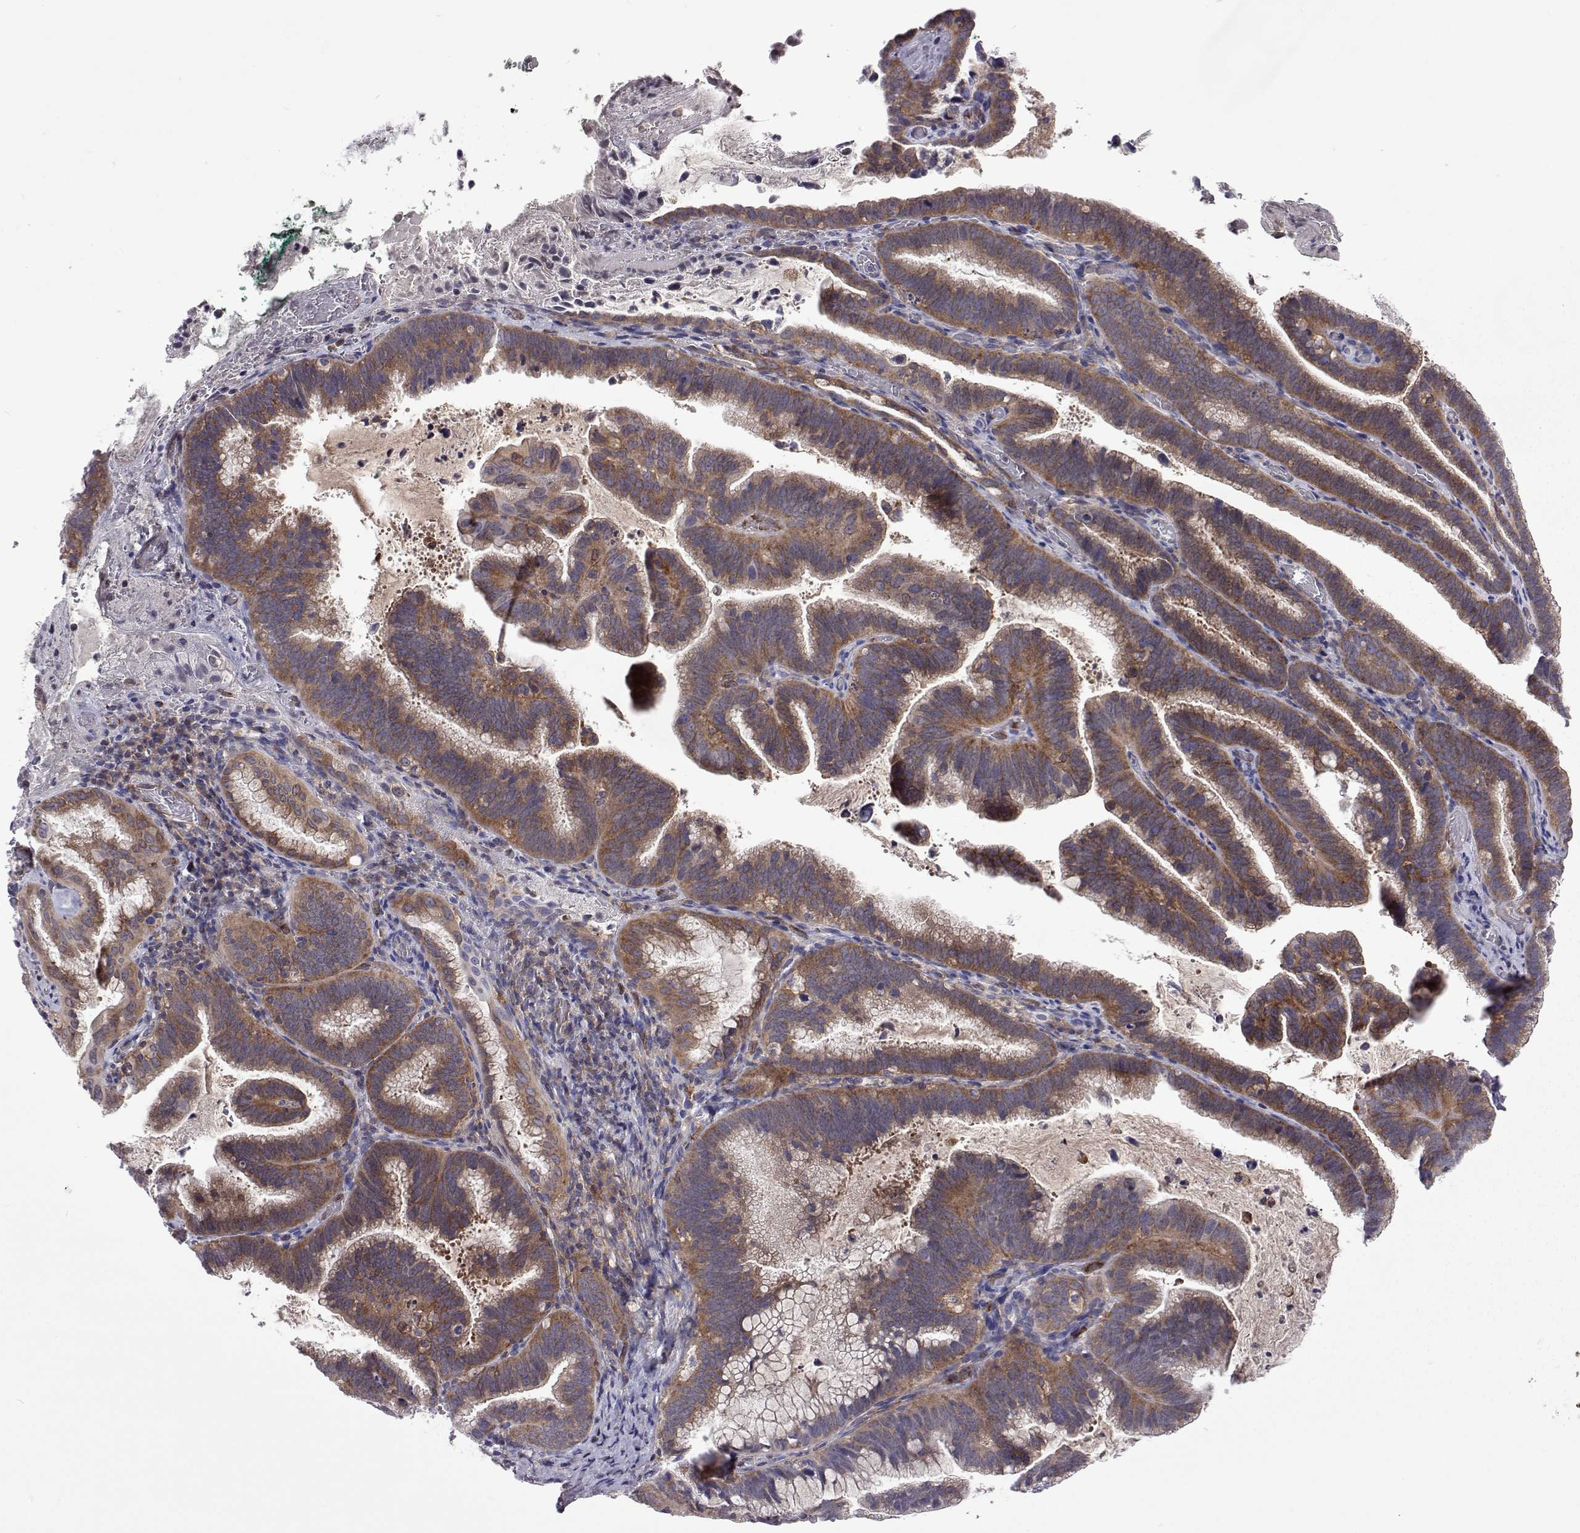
{"staining": {"intensity": "moderate", "quantity": ">75%", "location": "cytoplasmic/membranous"}, "tissue": "cervical cancer", "cell_type": "Tumor cells", "image_type": "cancer", "snomed": [{"axis": "morphology", "description": "Adenocarcinoma, NOS"}, {"axis": "topography", "description": "Cervix"}], "caption": "A high-resolution photomicrograph shows immunohistochemistry (IHC) staining of cervical cancer (adenocarcinoma), which reveals moderate cytoplasmic/membranous expression in approximately >75% of tumor cells.", "gene": "TCF15", "patient": {"sex": "female", "age": 61}}